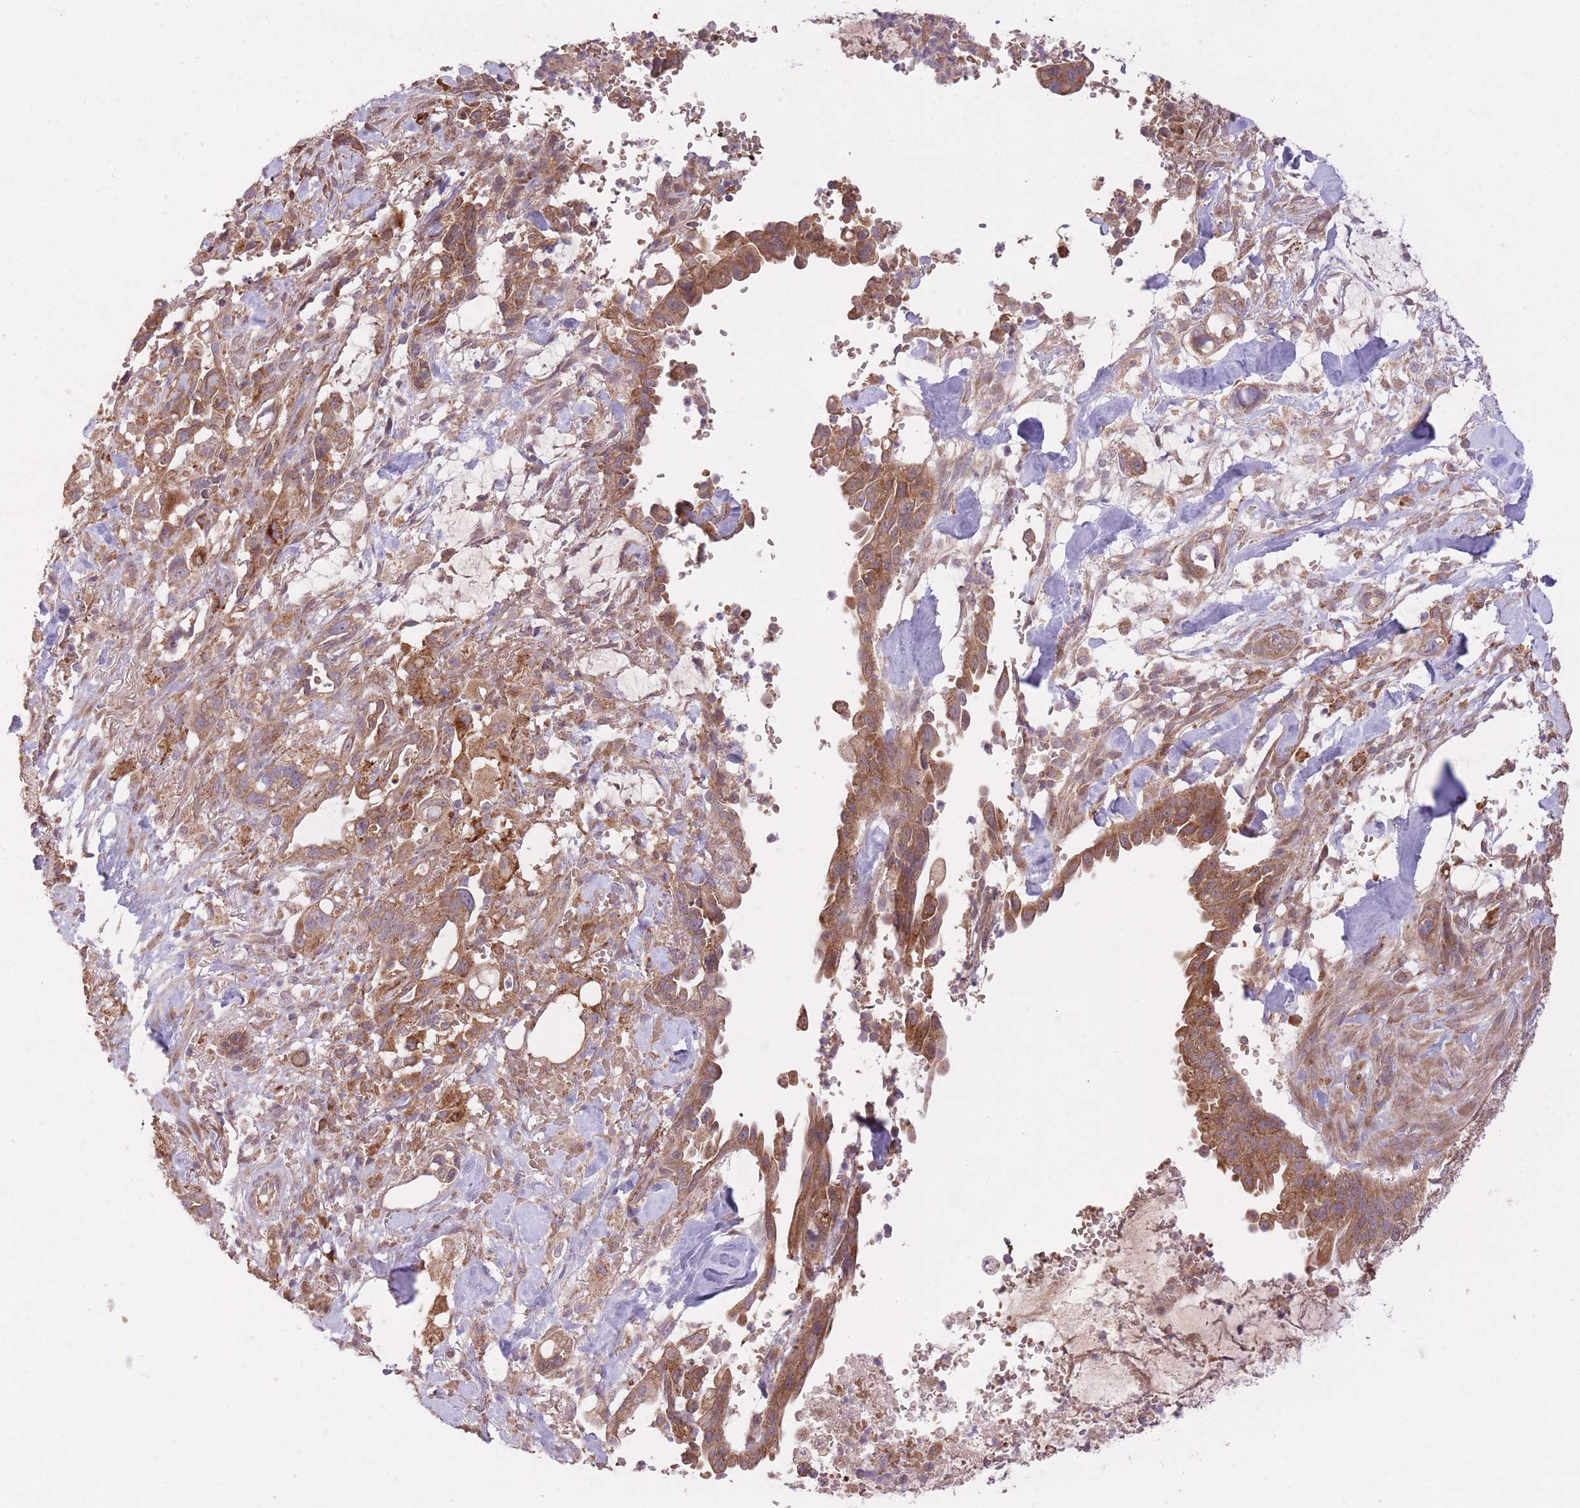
{"staining": {"intensity": "moderate", "quantity": ">75%", "location": "cytoplasmic/membranous"}, "tissue": "pancreatic cancer", "cell_type": "Tumor cells", "image_type": "cancer", "snomed": [{"axis": "morphology", "description": "Adenocarcinoma, NOS"}, {"axis": "topography", "description": "Pancreas"}], "caption": "Human adenocarcinoma (pancreatic) stained with a brown dye exhibits moderate cytoplasmic/membranous positive staining in about >75% of tumor cells.", "gene": "POLR3F", "patient": {"sex": "male", "age": 44}}